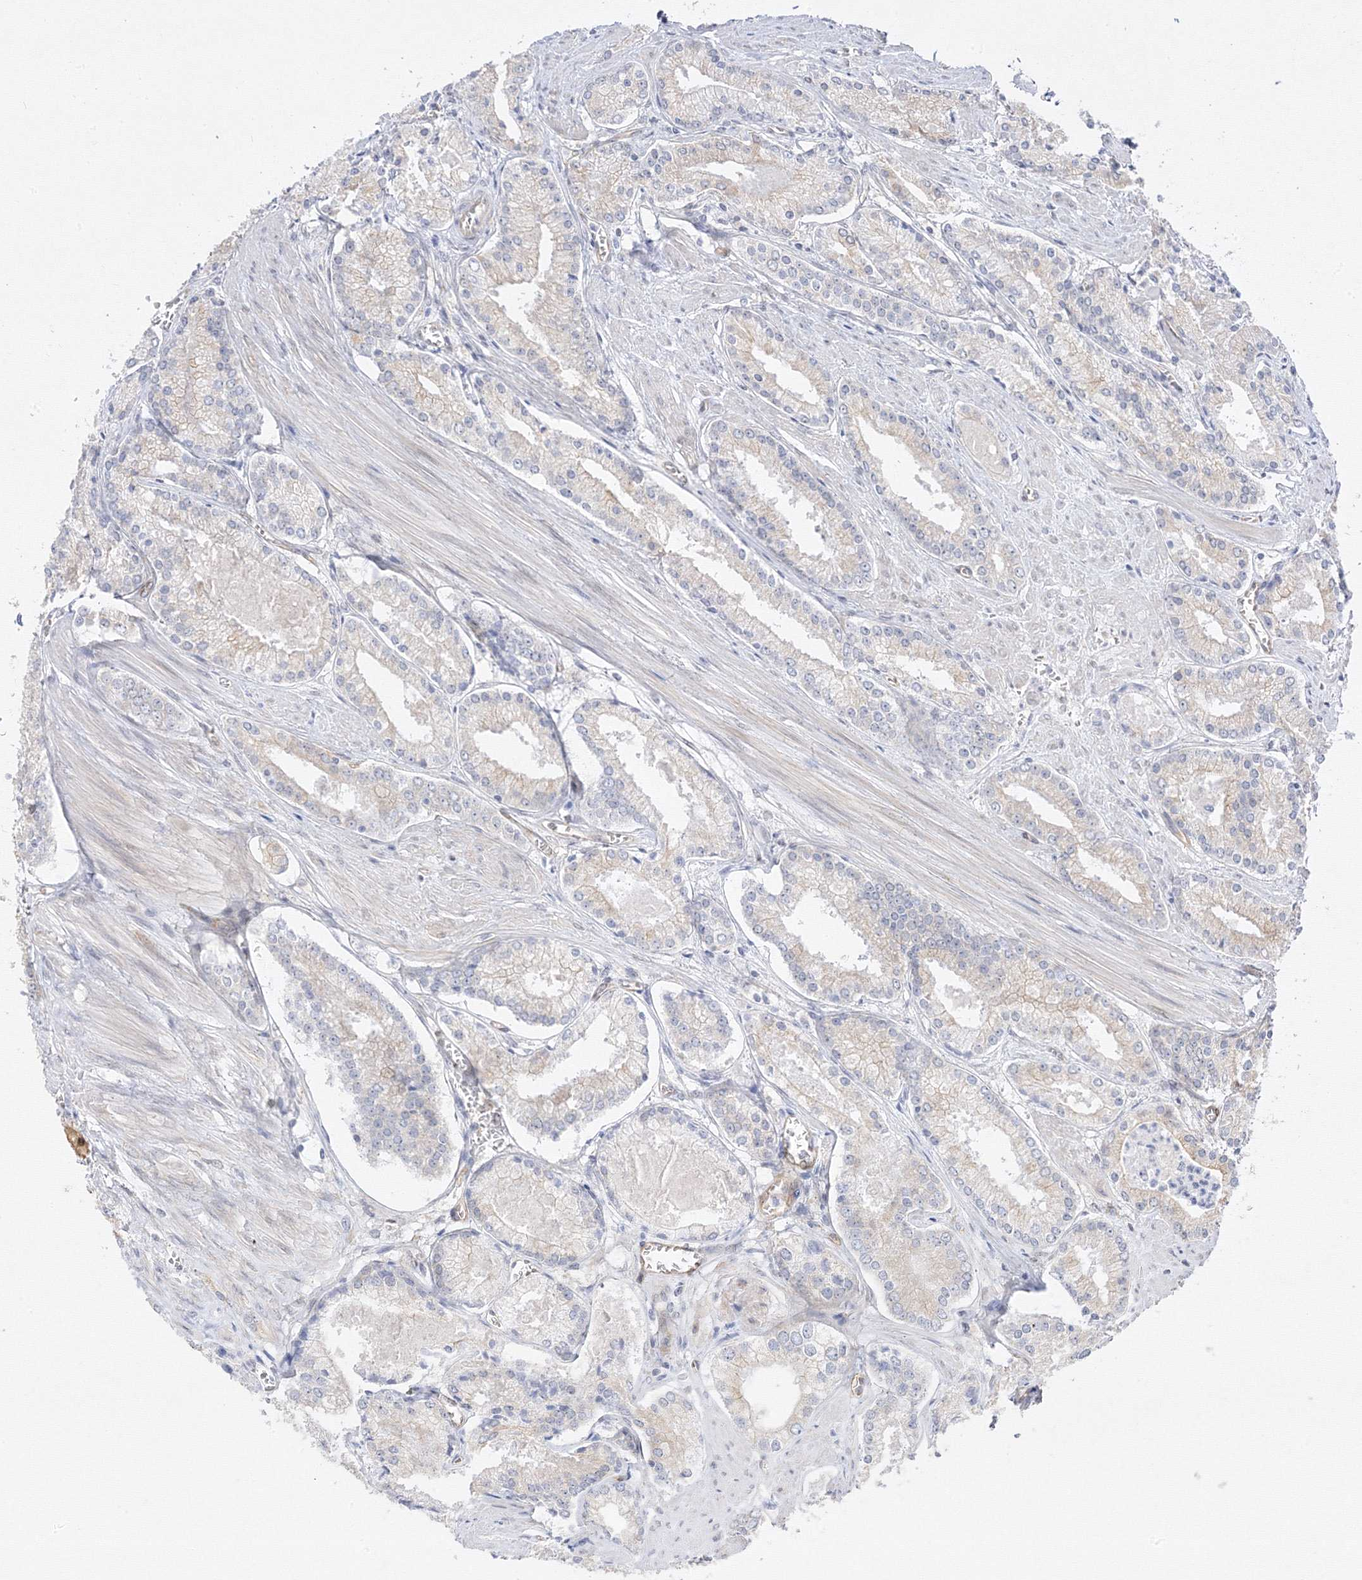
{"staining": {"intensity": "moderate", "quantity": "<25%", "location": "cytoplasmic/membranous"}, "tissue": "prostate cancer", "cell_type": "Tumor cells", "image_type": "cancer", "snomed": [{"axis": "morphology", "description": "Adenocarcinoma, Low grade"}, {"axis": "topography", "description": "Prostate"}], "caption": "Immunohistochemical staining of prostate cancer (low-grade adenocarcinoma) displays moderate cytoplasmic/membranous protein expression in approximately <25% of tumor cells.", "gene": "C2CD2", "patient": {"sex": "male", "age": 54}}